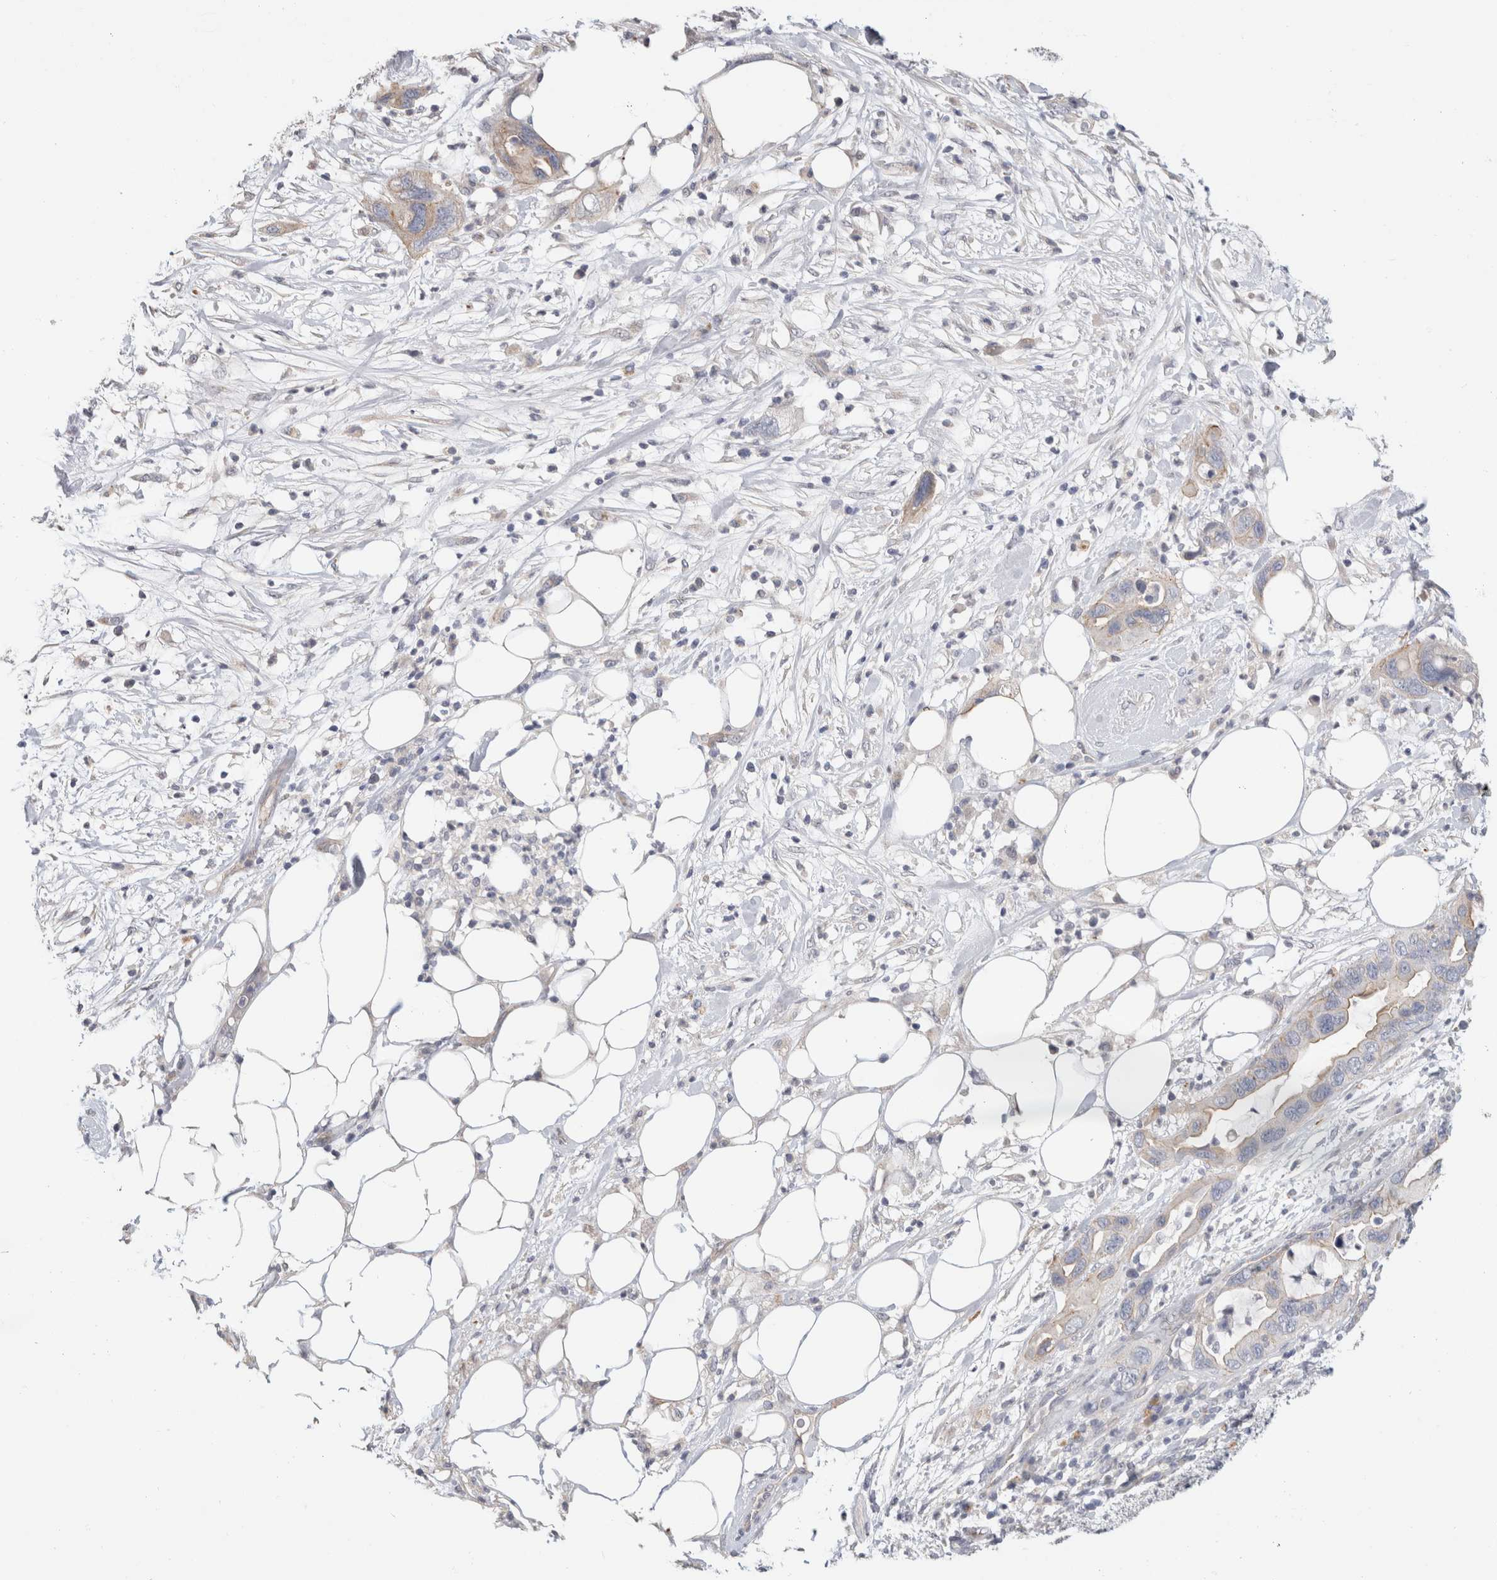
{"staining": {"intensity": "weak", "quantity": "25%-75%", "location": "cytoplasmic/membranous"}, "tissue": "pancreatic cancer", "cell_type": "Tumor cells", "image_type": "cancer", "snomed": [{"axis": "morphology", "description": "Adenocarcinoma, NOS"}, {"axis": "topography", "description": "Pancreas"}], "caption": "Tumor cells display low levels of weak cytoplasmic/membranous staining in about 25%-75% of cells in adenocarcinoma (pancreatic).", "gene": "AFP", "patient": {"sex": "female", "age": 71}}